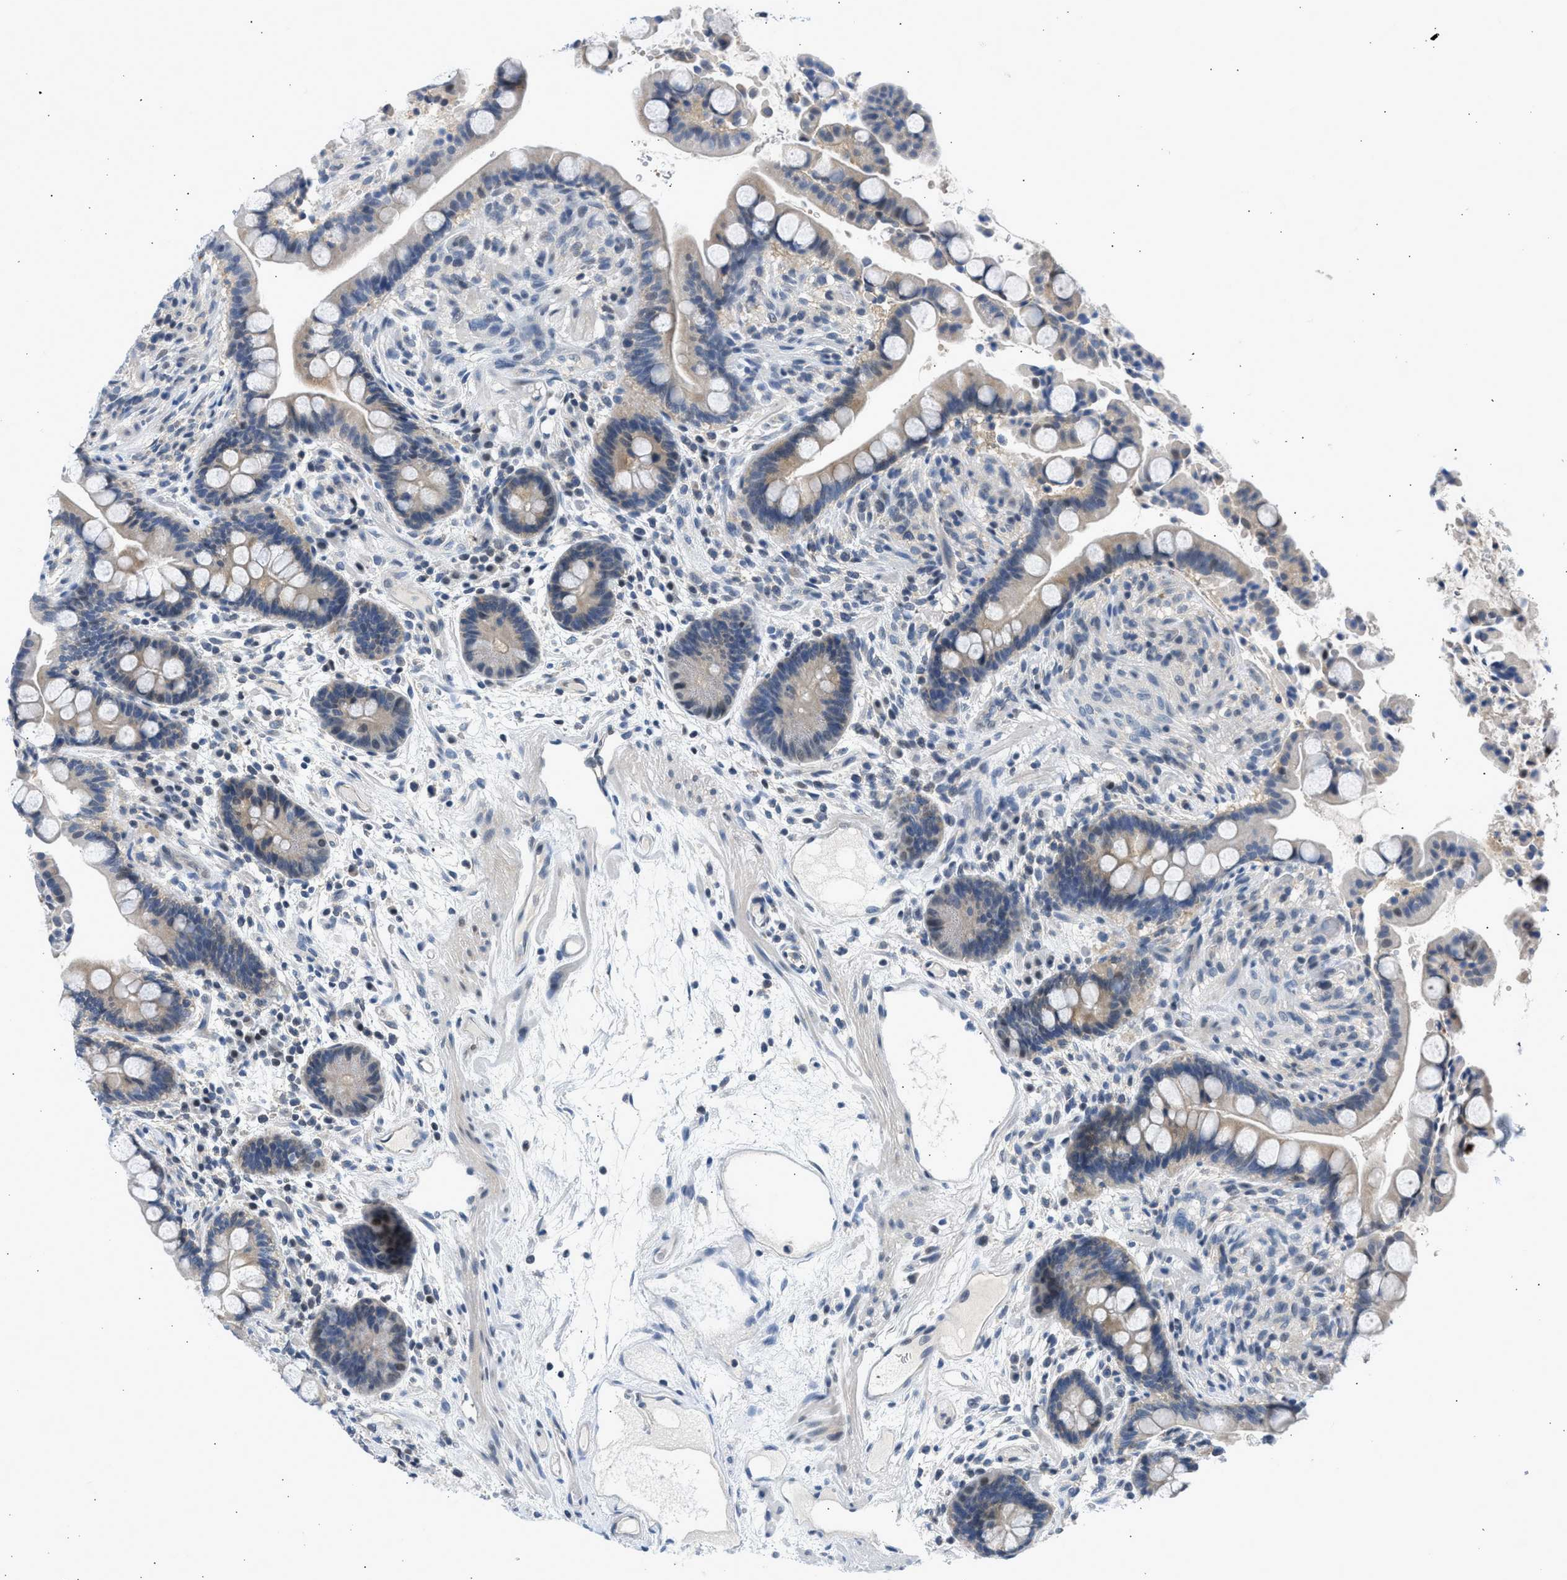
{"staining": {"intensity": "negative", "quantity": "none", "location": "none"}, "tissue": "colon", "cell_type": "Endothelial cells", "image_type": "normal", "snomed": [{"axis": "morphology", "description": "Normal tissue, NOS"}, {"axis": "topography", "description": "Colon"}], "caption": "A micrograph of human colon is negative for staining in endothelial cells.", "gene": "OLIG3", "patient": {"sex": "male", "age": 73}}